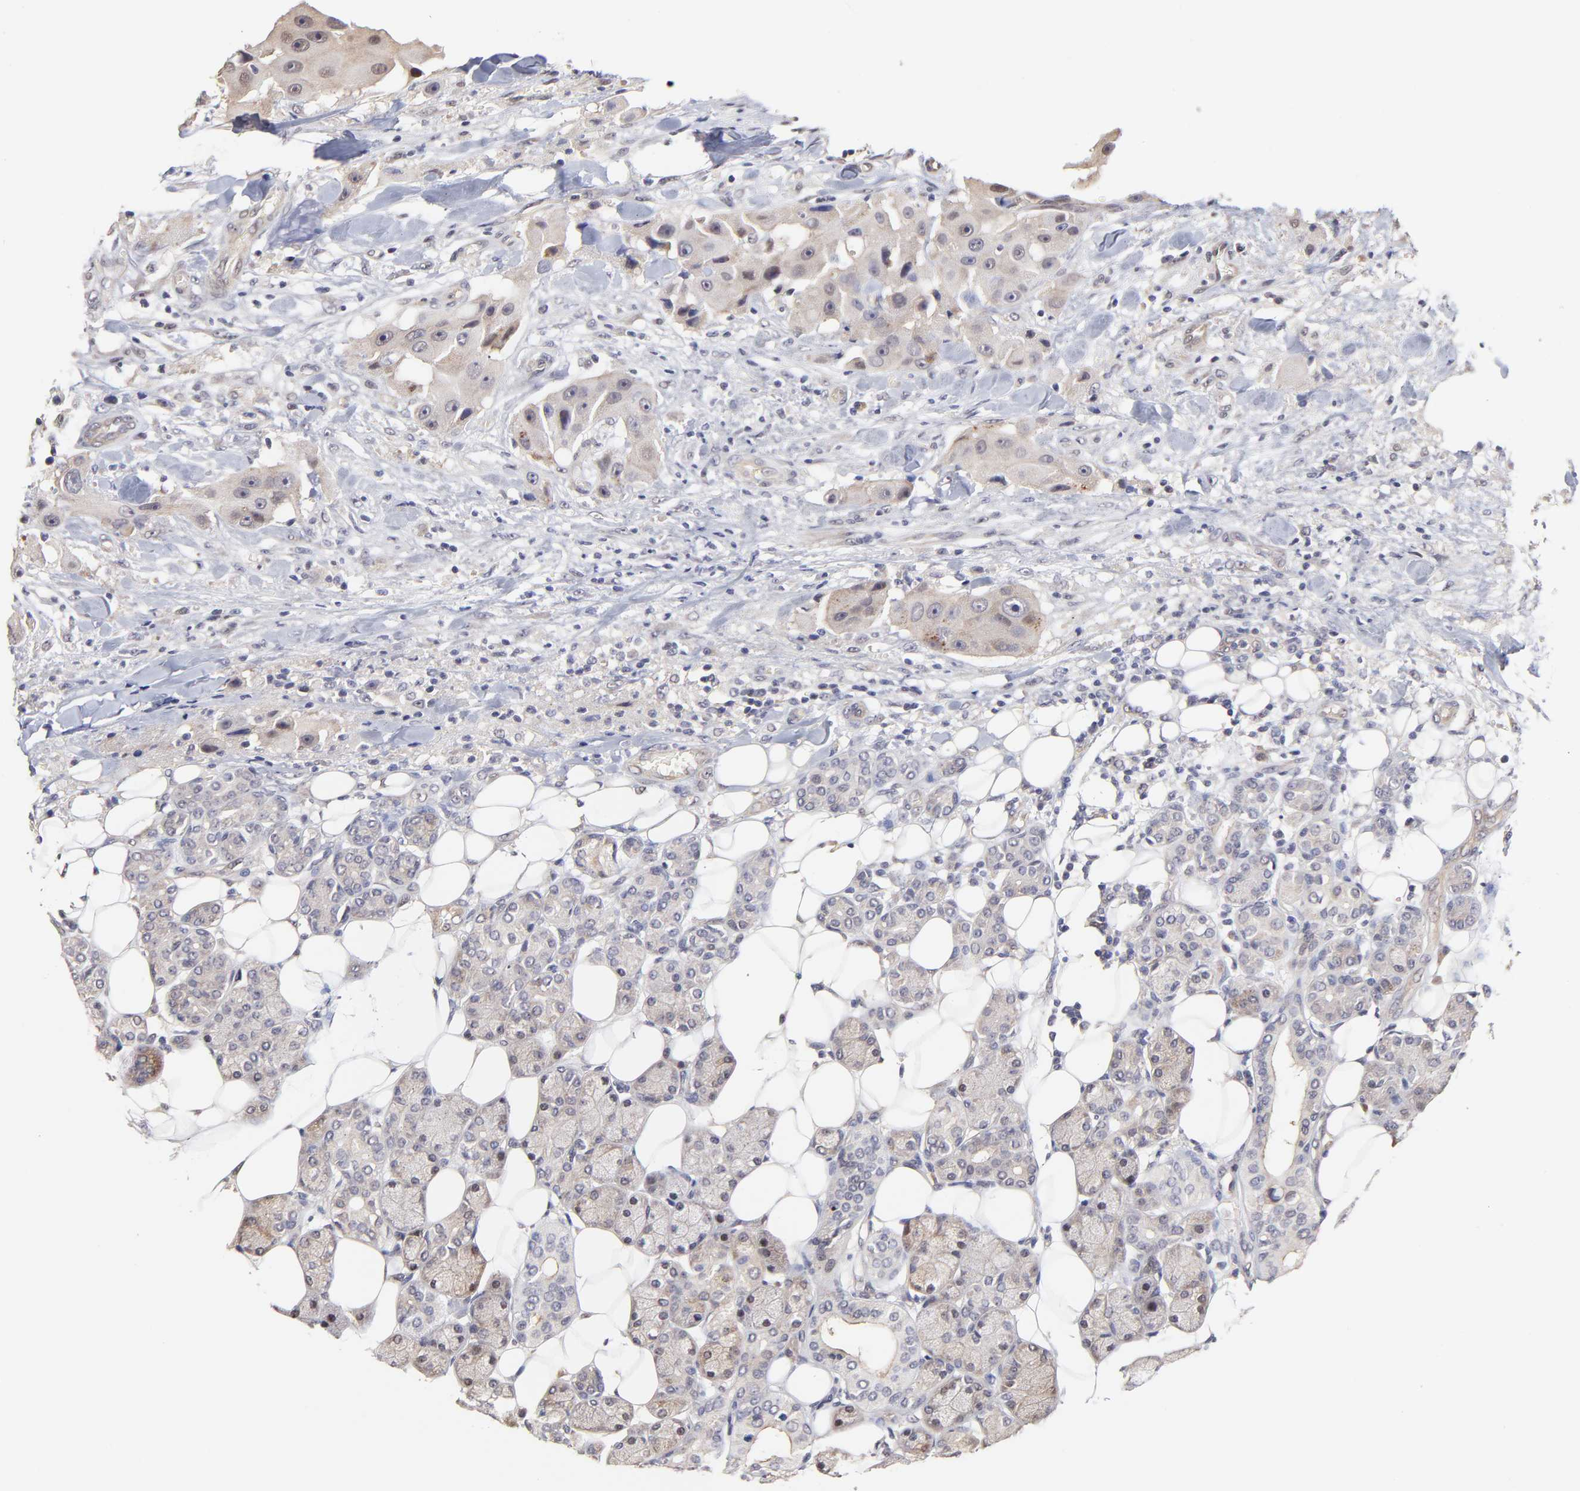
{"staining": {"intensity": "moderate", "quantity": ">75%", "location": "cytoplasmic/membranous"}, "tissue": "head and neck cancer", "cell_type": "Tumor cells", "image_type": "cancer", "snomed": [{"axis": "morphology", "description": "Normal tissue, NOS"}, {"axis": "morphology", "description": "Adenocarcinoma, NOS"}, {"axis": "topography", "description": "Salivary gland"}, {"axis": "topography", "description": "Head-Neck"}], "caption": "The micrograph displays a brown stain indicating the presence of a protein in the cytoplasmic/membranous of tumor cells in head and neck adenocarcinoma. (DAB (3,3'-diaminobenzidine) IHC with brightfield microscopy, high magnification).", "gene": "ZNF10", "patient": {"sex": "male", "age": 80}}